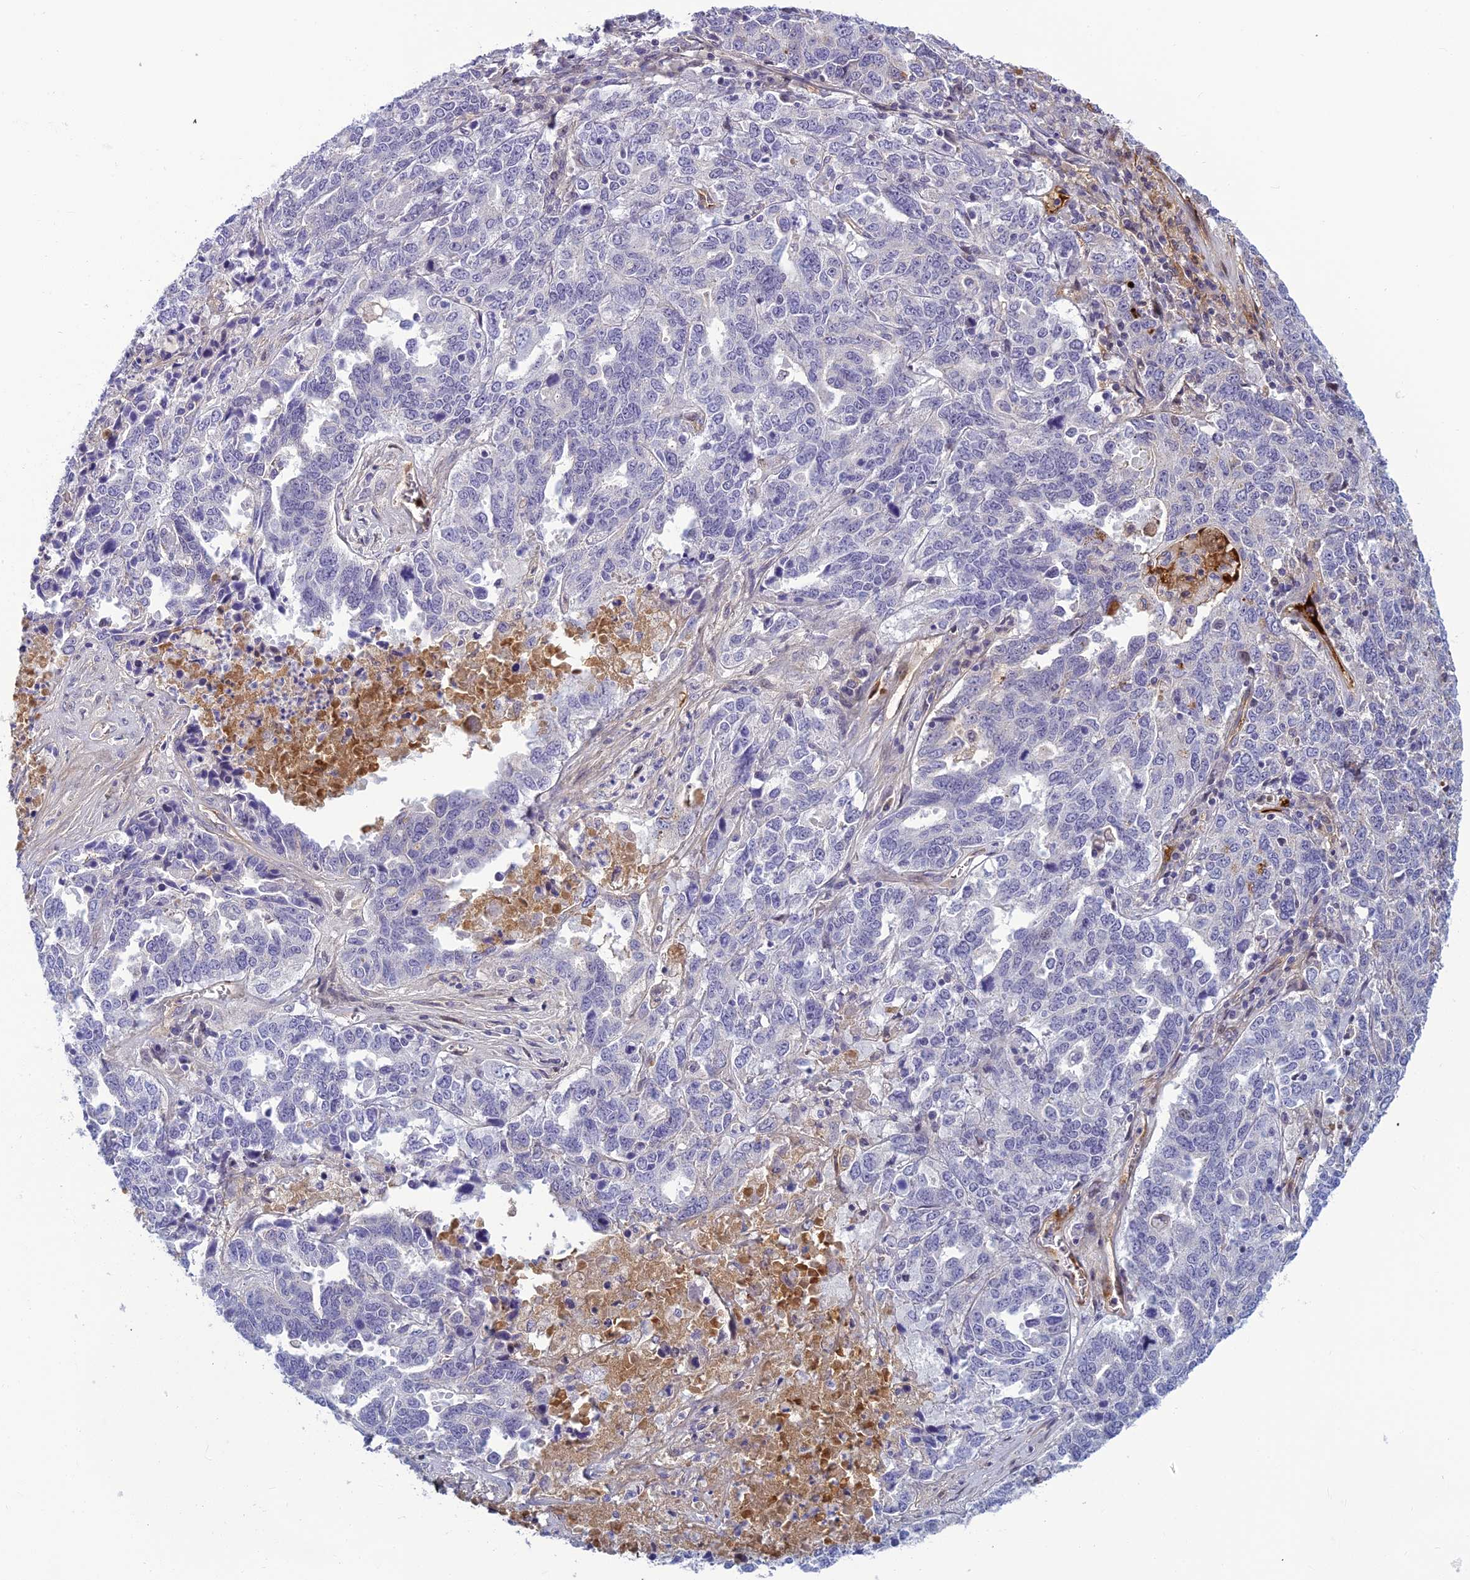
{"staining": {"intensity": "negative", "quantity": "none", "location": "none"}, "tissue": "ovarian cancer", "cell_type": "Tumor cells", "image_type": "cancer", "snomed": [{"axis": "morphology", "description": "Carcinoma, endometroid"}, {"axis": "topography", "description": "Ovary"}], "caption": "A high-resolution photomicrograph shows immunohistochemistry (IHC) staining of endometroid carcinoma (ovarian), which demonstrates no significant positivity in tumor cells.", "gene": "CLEC11A", "patient": {"sex": "female", "age": 62}}